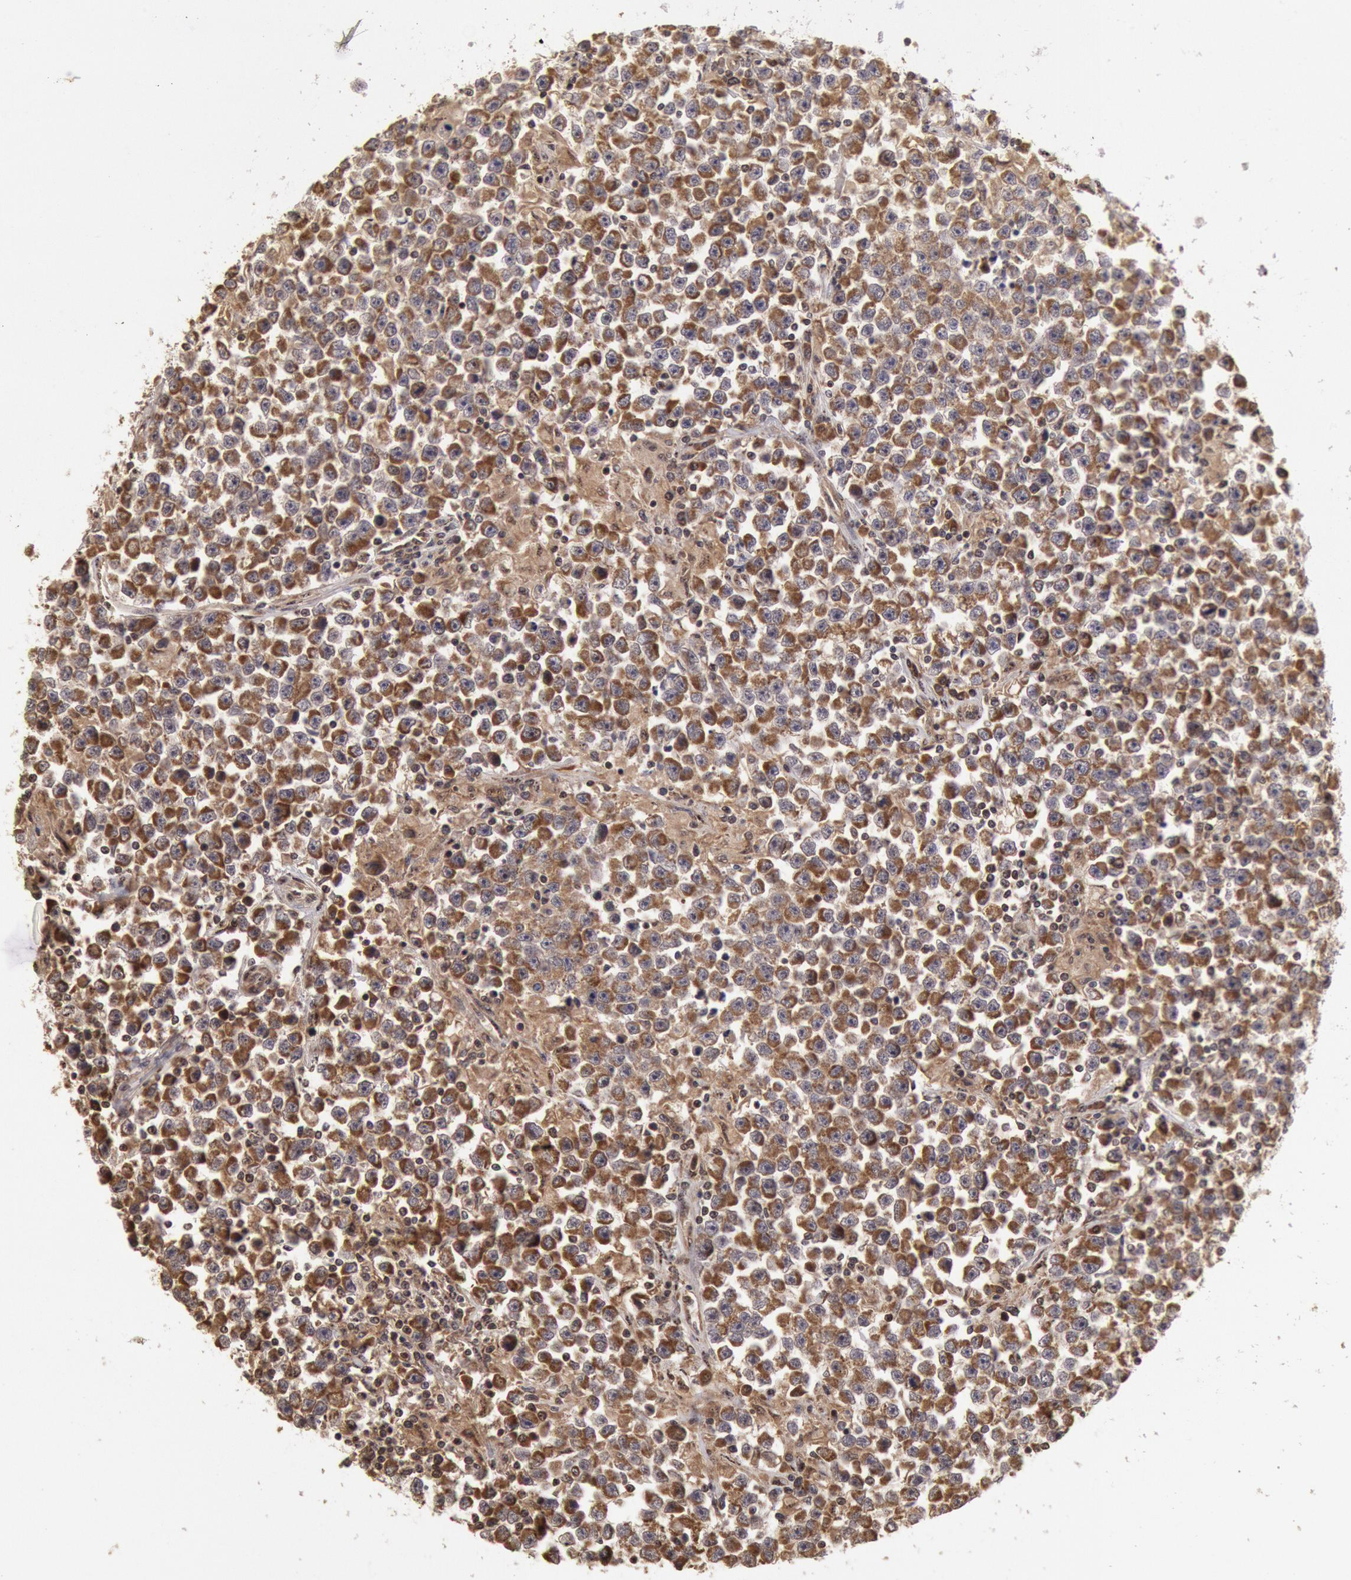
{"staining": {"intensity": "moderate", "quantity": ">75%", "location": "cytoplasmic/membranous"}, "tissue": "testis cancer", "cell_type": "Tumor cells", "image_type": "cancer", "snomed": [{"axis": "morphology", "description": "Seminoma, NOS"}, {"axis": "topography", "description": "Testis"}], "caption": "The image demonstrates a brown stain indicating the presence of a protein in the cytoplasmic/membranous of tumor cells in testis seminoma. Using DAB (3,3'-diaminobenzidine) (brown) and hematoxylin (blue) stains, captured at high magnification using brightfield microscopy.", "gene": "STX17", "patient": {"sex": "male", "age": 33}}